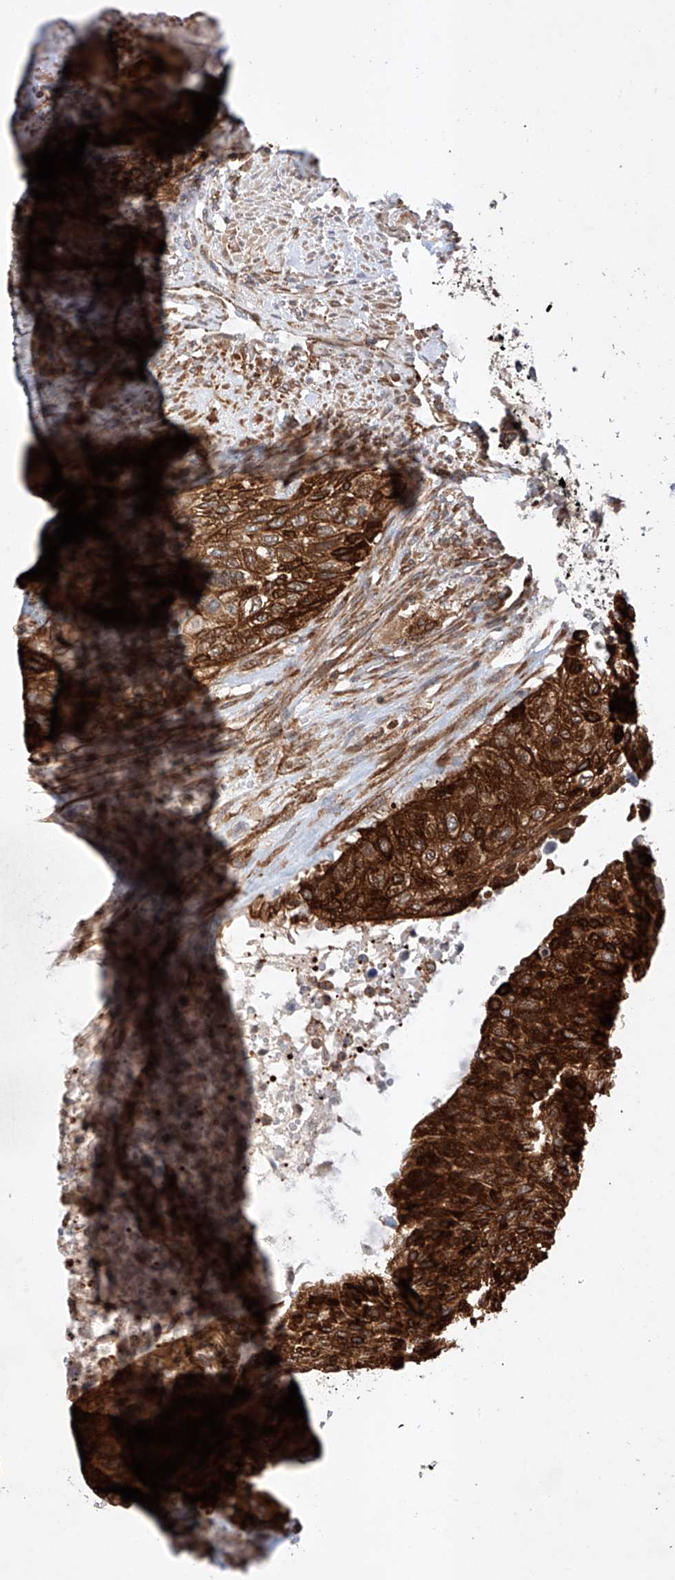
{"staining": {"intensity": "strong", "quantity": ">75%", "location": "cytoplasmic/membranous"}, "tissue": "urothelial cancer", "cell_type": "Tumor cells", "image_type": "cancer", "snomed": [{"axis": "morphology", "description": "Urothelial carcinoma, High grade"}, {"axis": "topography", "description": "Urinary bladder"}], "caption": "A brown stain labels strong cytoplasmic/membranous expression of a protein in high-grade urothelial carcinoma tumor cells. Using DAB (3,3'-diaminobenzidine) (brown) and hematoxylin (blue) stains, captured at high magnification using brightfield microscopy.", "gene": "TIMM23", "patient": {"sex": "male", "age": 35}}